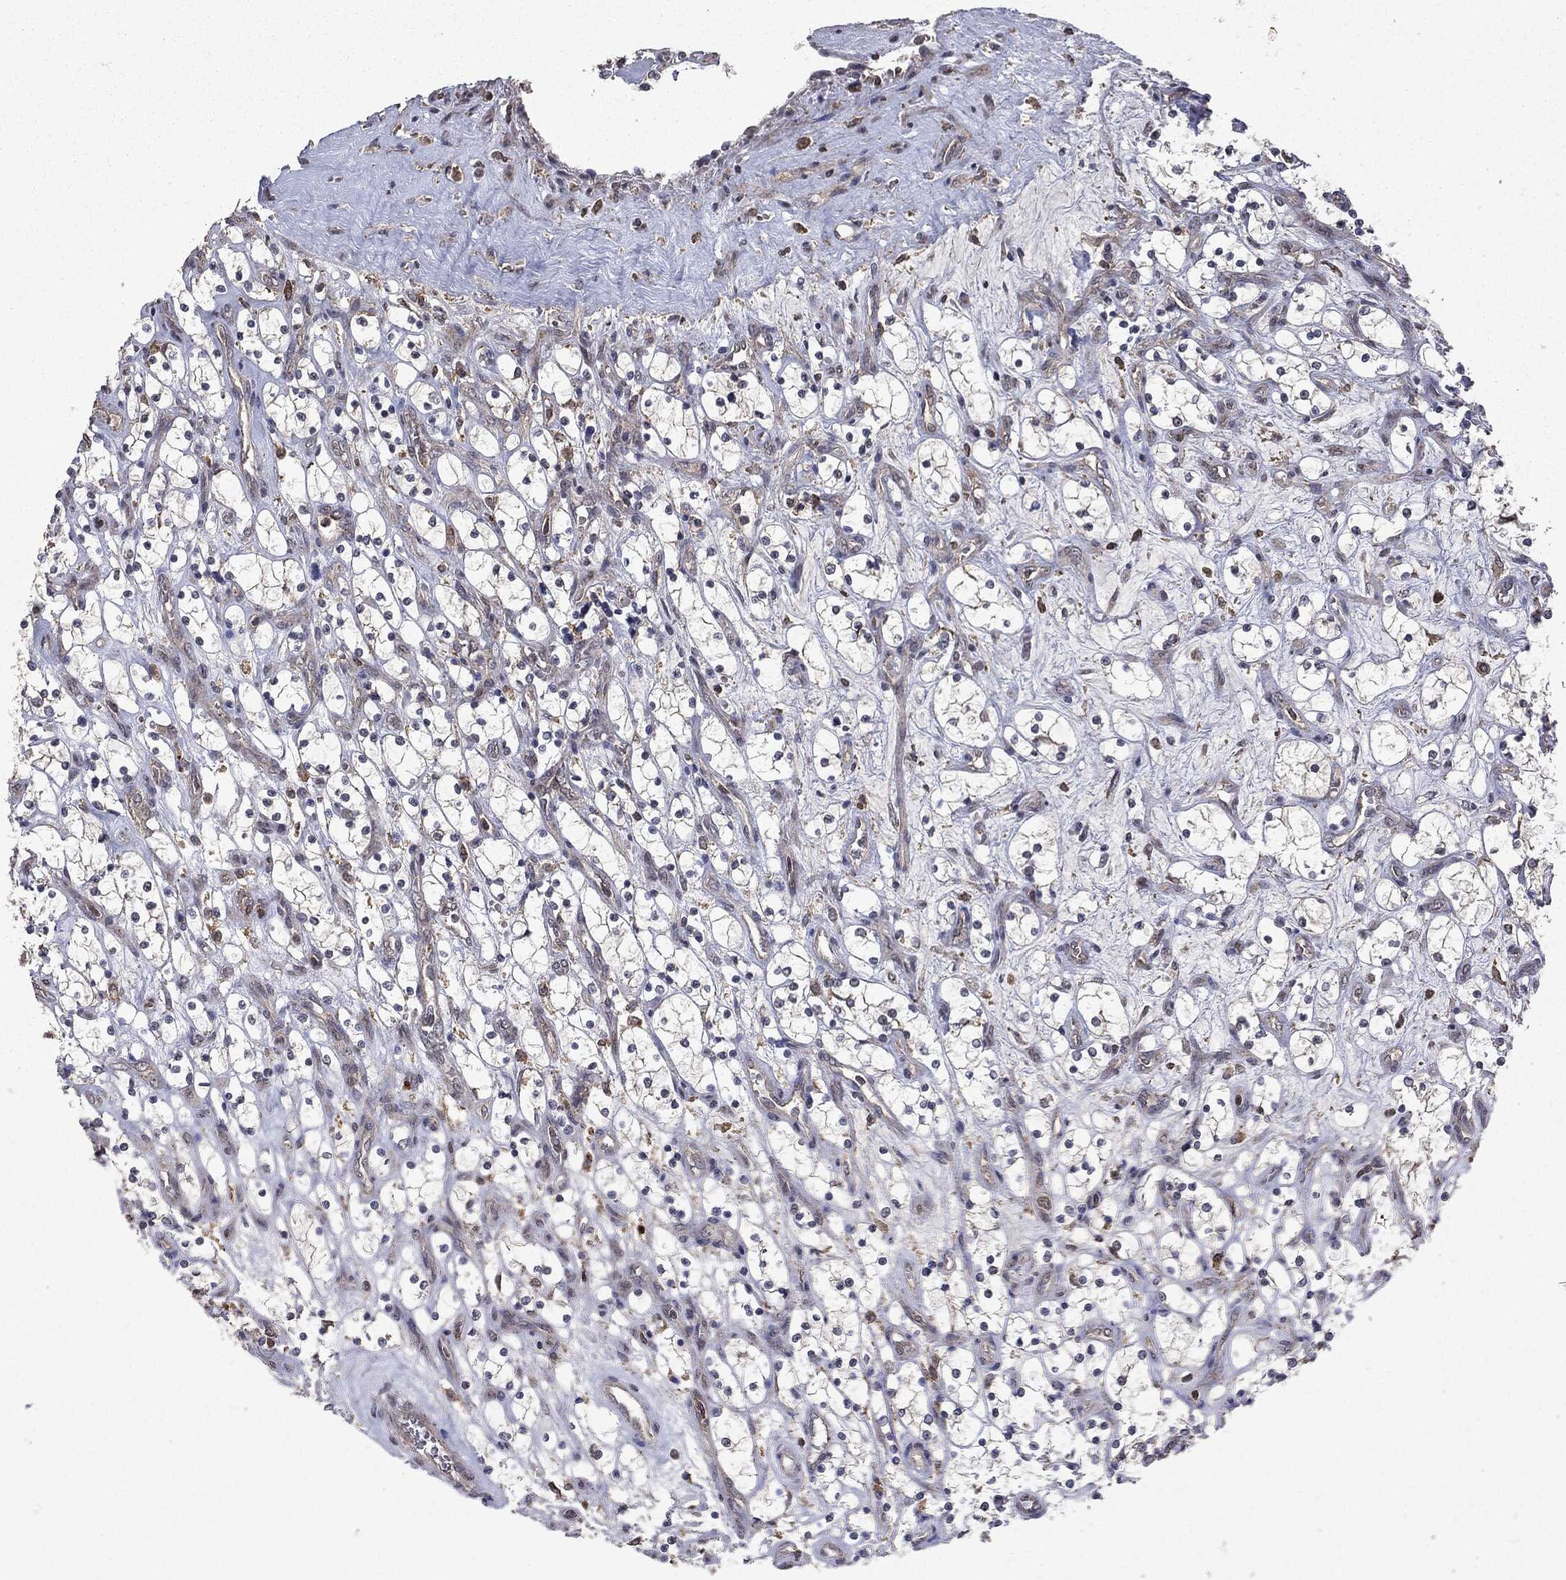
{"staining": {"intensity": "negative", "quantity": "none", "location": "none"}, "tissue": "renal cancer", "cell_type": "Tumor cells", "image_type": "cancer", "snomed": [{"axis": "morphology", "description": "Adenocarcinoma, NOS"}, {"axis": "topography", "description": "Kidney"}], "caption": "The IHC photomicrograph has no significant positivity in tumor cells of renal adenocarcinoma tissue.", "gene": "PTEN", "patient": {"sex": "female", "age": 69}}